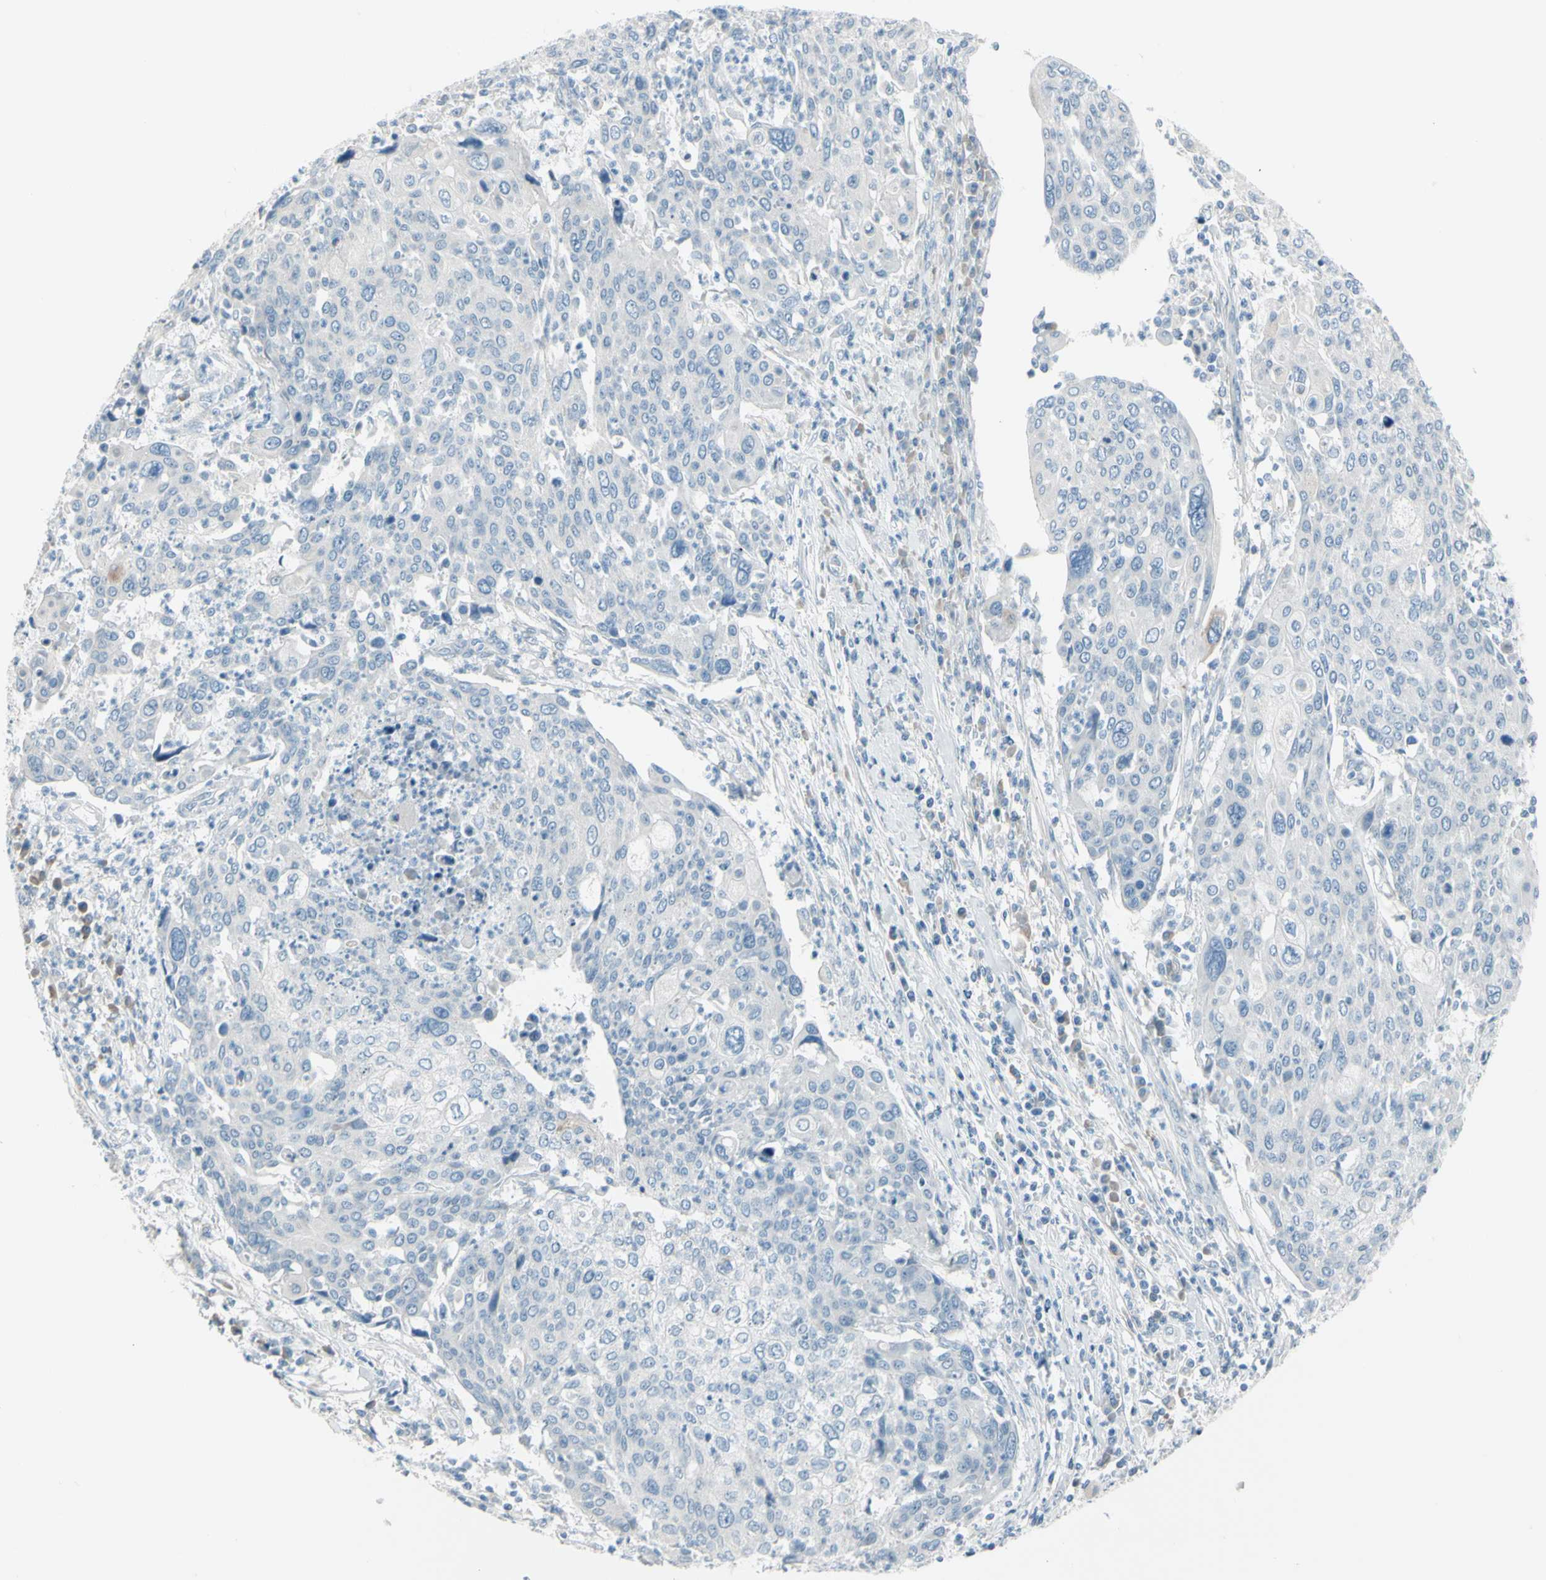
{"staining": {"intensity": "negative", "quantity": "none", "location": "none"}, "tissue": "cervical cancer", "cell_type": "Tumor cells", "image_type": "cancer", "snomed": [{"axis": "morphology", "description": "Squamous cell carcinoma, NOS"}, {"axis": "topography", "description": "Cervix"}], "caption": "Squamous cell carcinoma (cervical) was stained to show a protein in brown. There is no significant positivity in tumor cells. (DAB (3,3'-diaminobenzidine) IHC with hematoxylin counter stain).", "gene": "GPR34", "patient": {"sex": "female", "age": 40}}